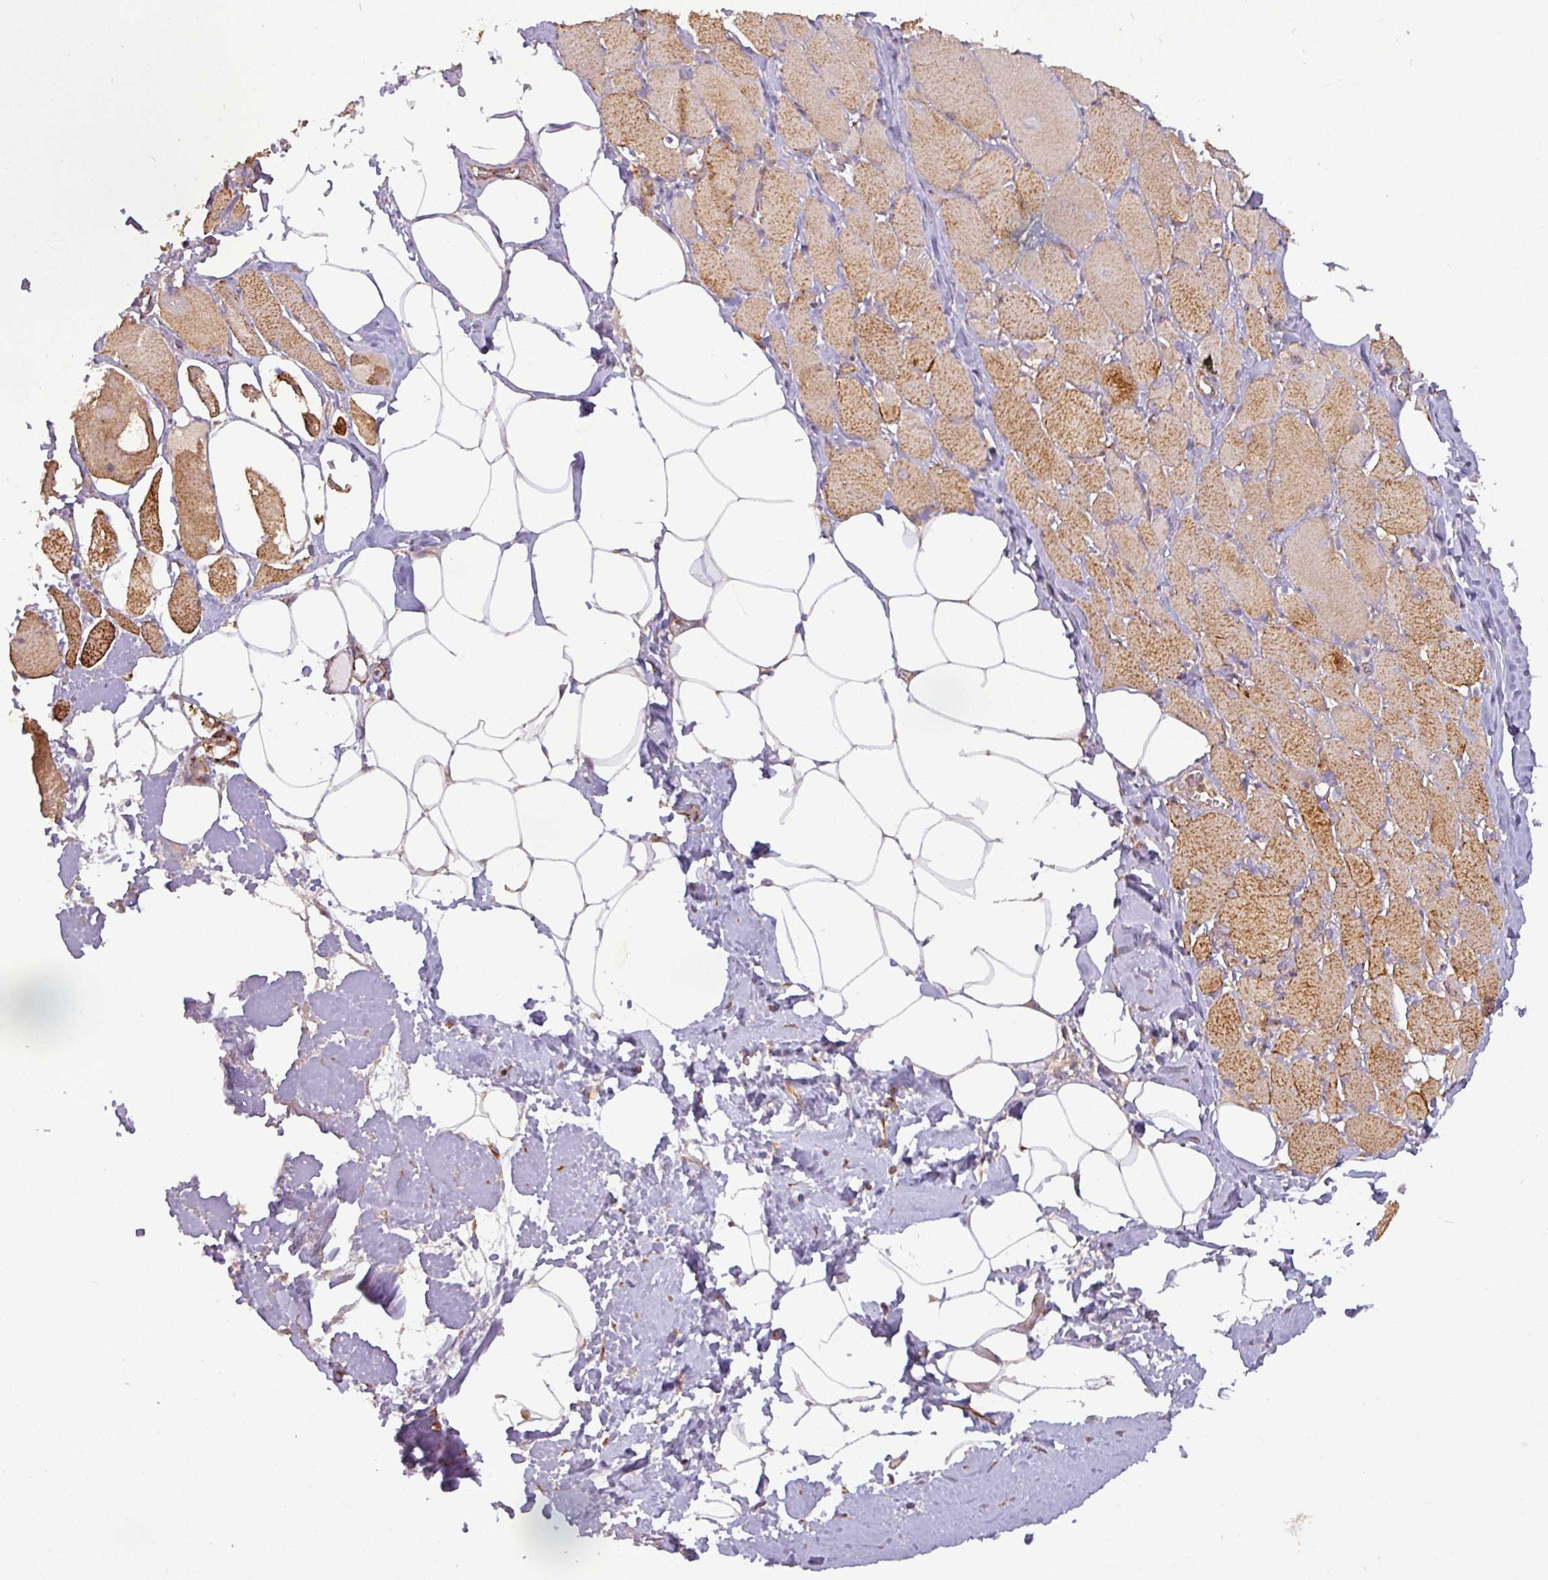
{"staining": {"intensity": "moderate", "quantity": ">75%", "location": "cytoplasmic/membranous"}, "tissue": "skeletal muscle", "cell_type": "Myocytes", "image_type": "normal", "snomed": [{"axis": "morphology", "description": "Normal tissue, NOS"}, {"axis": "morphology", "description": "Basal cell carcinoma"}, {"axis": "topography", "description": "Skeletal muscle"}], "caption": "Immunohistochemistry (IHC) (DAB (3,3'-diaminobenzidine)) staining of benign skeletal muscle exhibits moderate cytoplasmic/membranous protein expression in approximately >75% of myocytes.", "gene": "GPD2", "patient": {"sex": "female", "age": 64}}